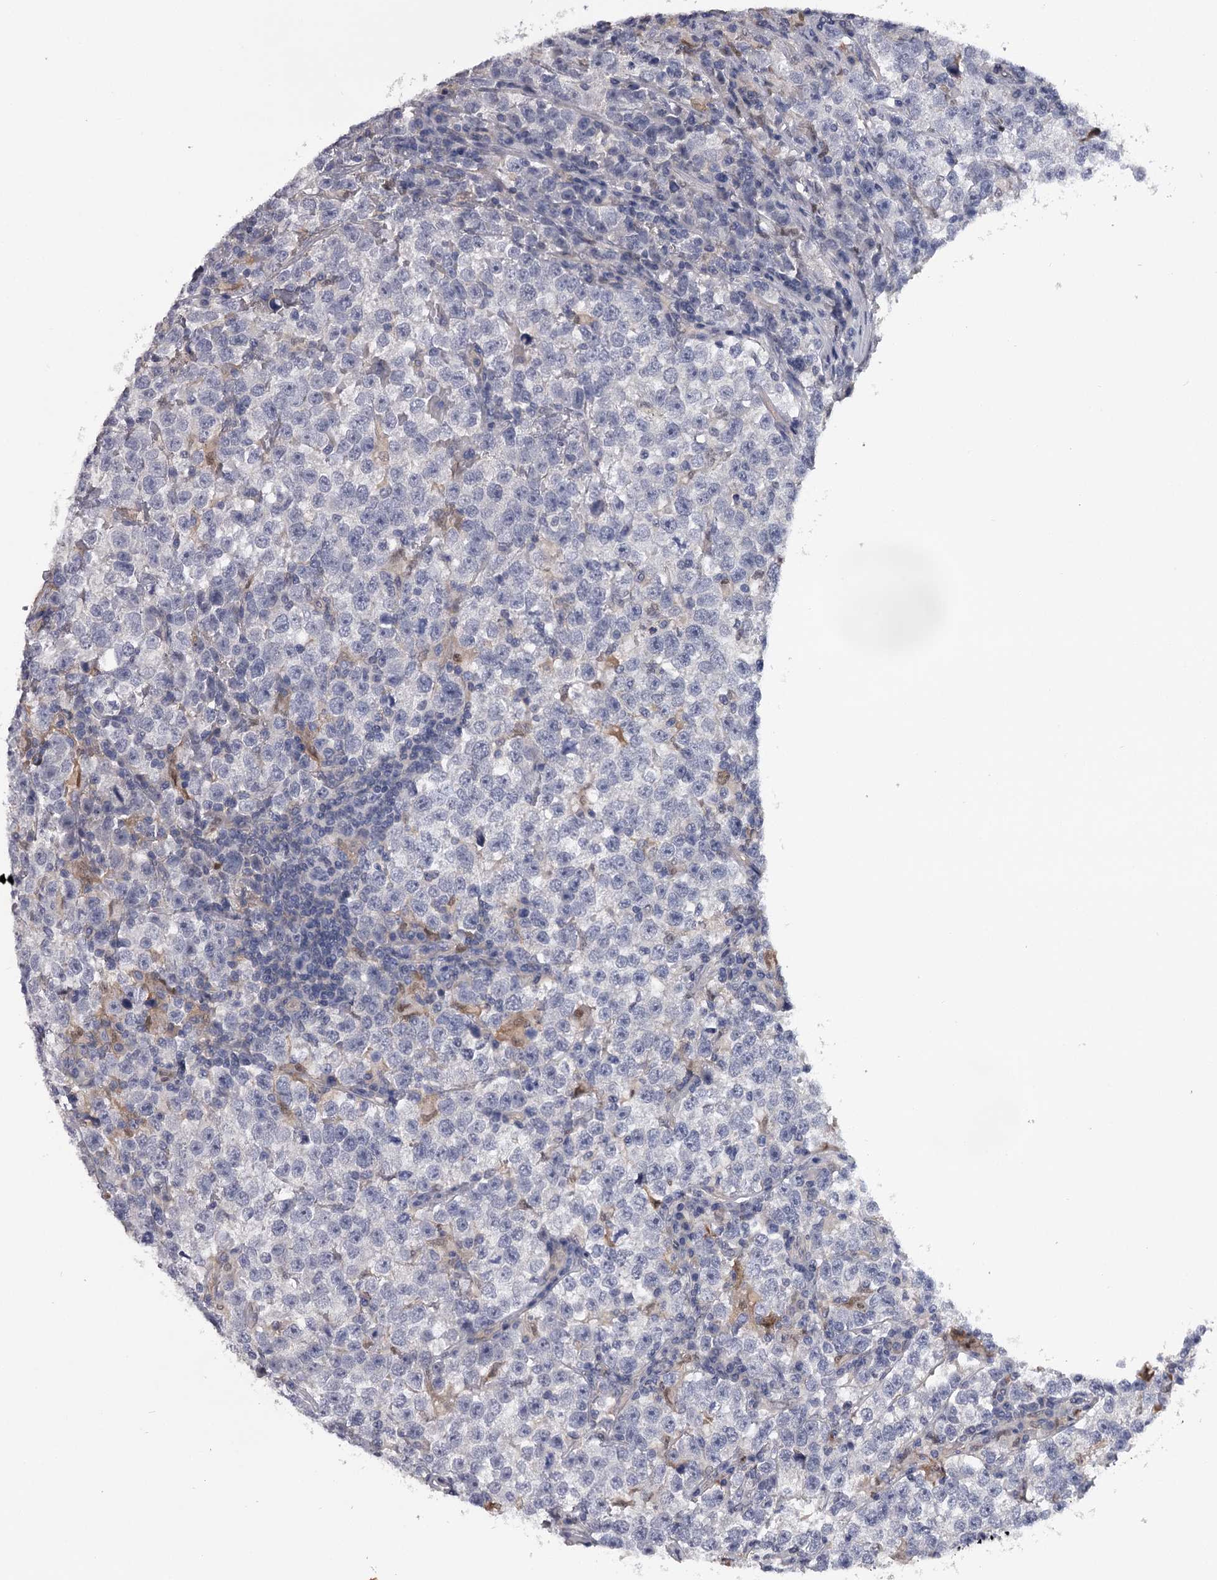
{"staining": {"intensity": "negative", "quantity": "none", "location": "none"}, "tissue": "testis cancer", "cell_type": "Tumor cells", "image_type": "cancer", "snomed": [{"axis": "morphology", "description": "Normal tissue, NOS"}, {"axis": "morphology", "description": "Seminoma, NOS"}, {"axis": "topography", "description": "Testis"}], "caption": "An immunohistochemistry histopathology image of seminoma (testis) is shown. There is no staining in tumor cells of seminoma (testis).", "gene": "GSTO1", "patient": {"sex": "male", "age": 43}}